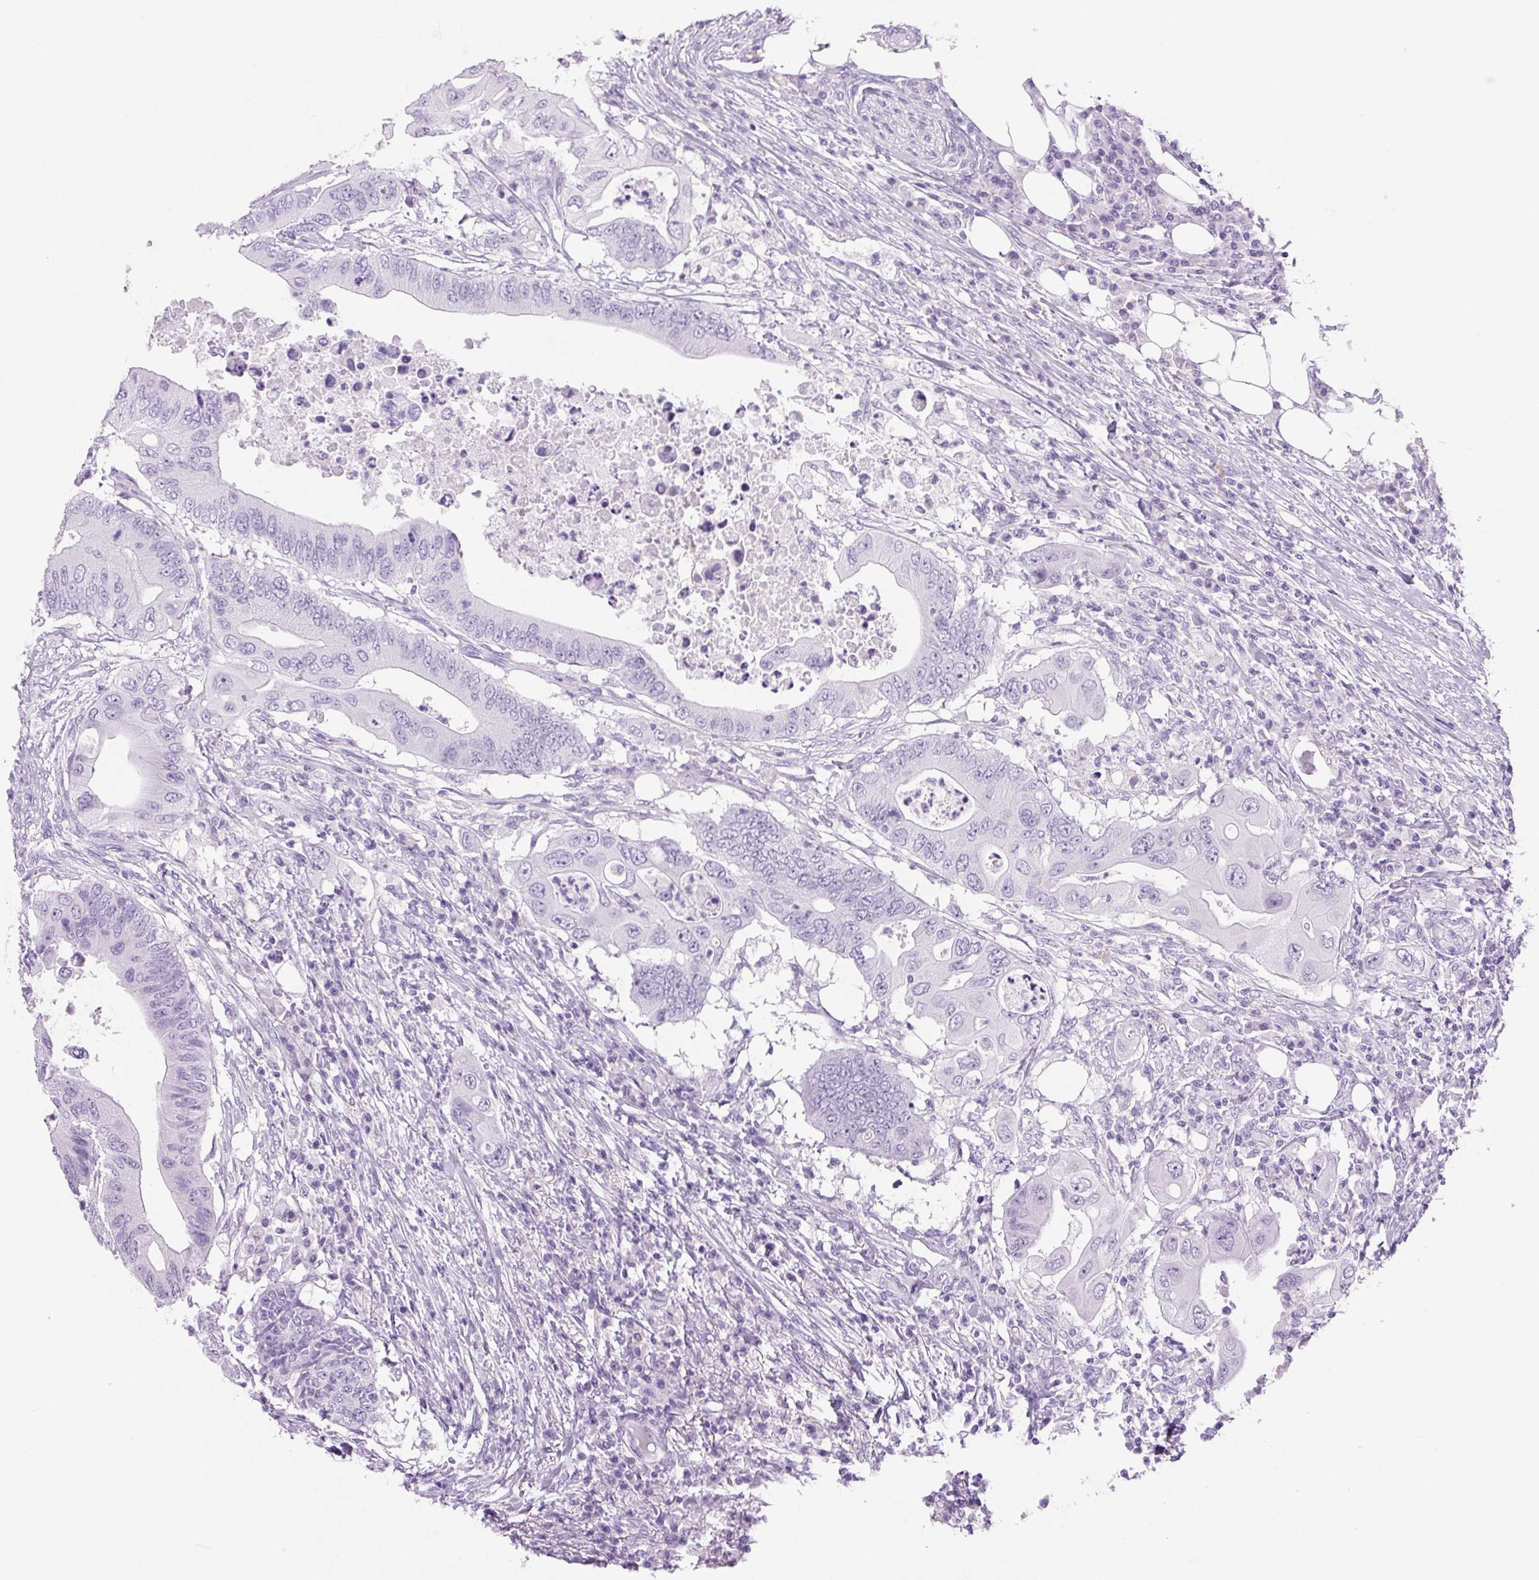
{"staining": {"intensity": "negative", "quantity": "none", "location": "none"}, "tissue": "colorectal cancer", "cell_type": "Tumor cells", "image_type": "cancer", "snomed": [{"axis": "morphology", "description": "Adenocarcinoma, NOS"}, {"axis": "topography", "description": "Colon"}], "caption": "A micrograph of human adenocarcinoma (colorectal) is negative for staining in tumor cells.", "gene": "PRRT1", "patient": {"sex": "male", "age": 71}}